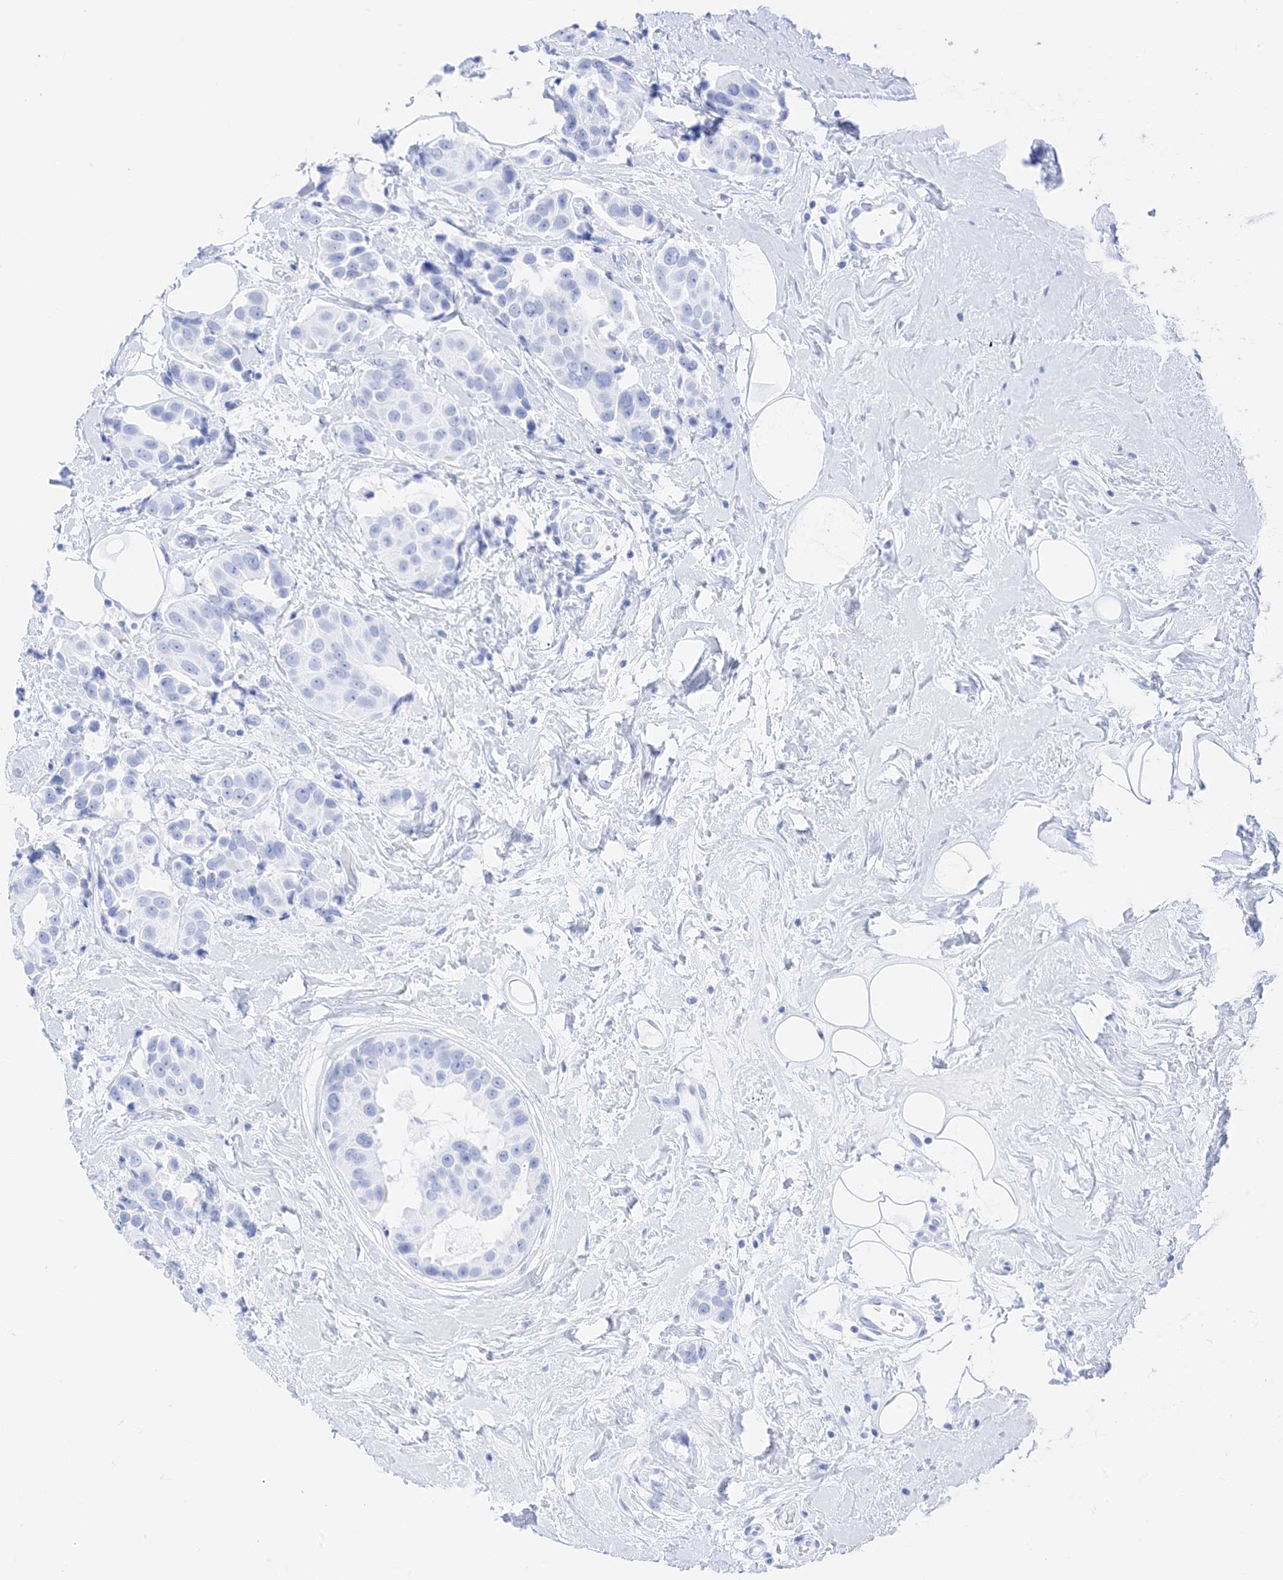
{"staining": {"intensity": "negative", "quantity": "none", "location": "none"}, "tissue": "breast cancer", "cell_type": "Tumor cells", "image_type": "cancer", "snomed": [{"axis": "morphology", "description": "Normal tissue, NOS"}, {"axis": "morphology", "description": "Duct carcinoma"}, {"axis": "topography", "description": "Breast"}], "caption": "Immunohistochemical staining of breast cancer reveals no significant positivity in tumor cells.", "gene": "MUC17", "patient": {"sex": "female", "age": 39}}